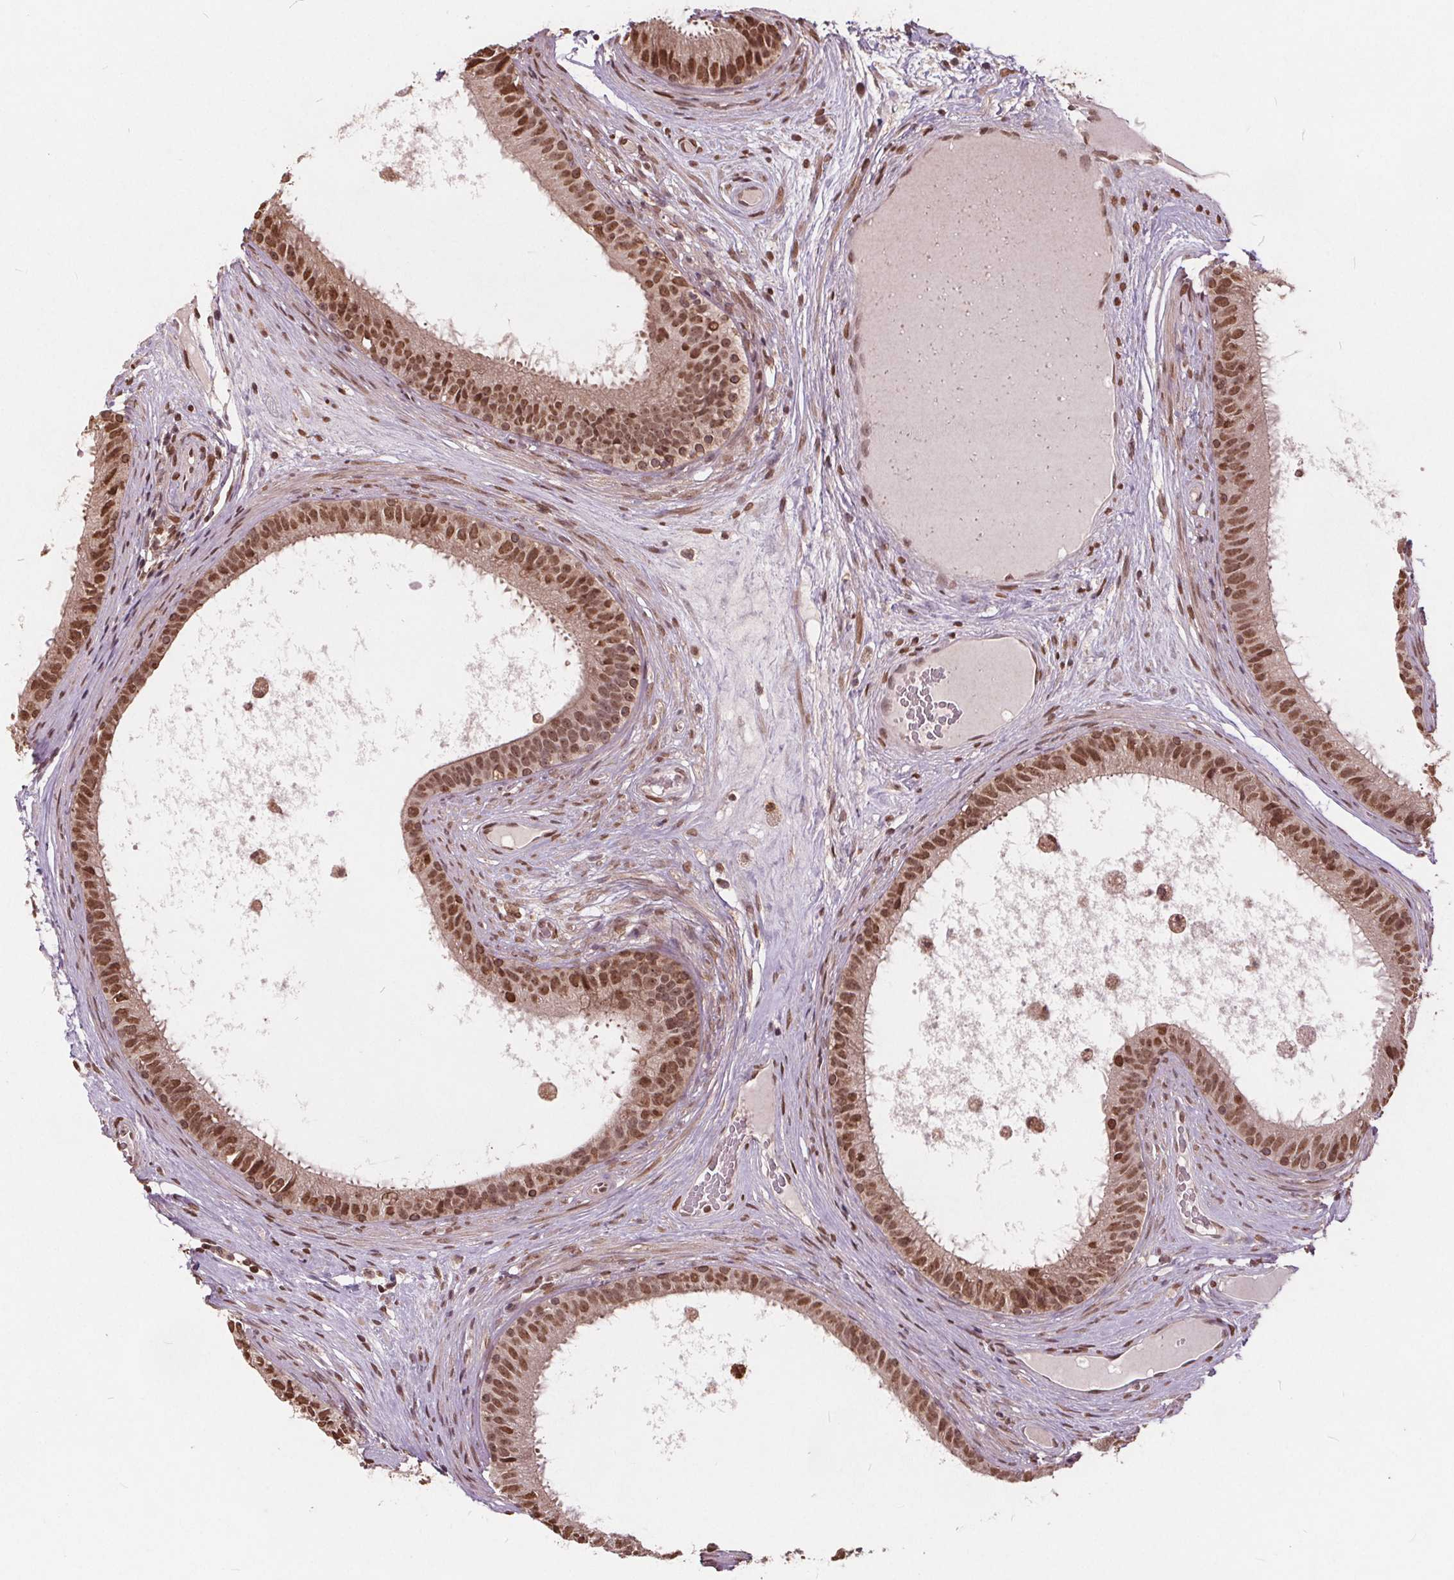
{"staining": {"intensity": "moderate", "quantity": ">75%", "location": "nuclear"}, "tissue": "epididymis", "cell_type": "Glandular cells", "image_type": "normal", "snomed": [{"axis": "morphology", "description": "Normal tissue, NOS"}, {"axis": "topography", "description": "Epididymis"}], "caption": "This is an image of IHC staining of benign epididymis, which shows moderate staining in the nuclear of glandular cells.", "gene": "HIF1AN", "patient": {"sex": "male", "age": 59}}